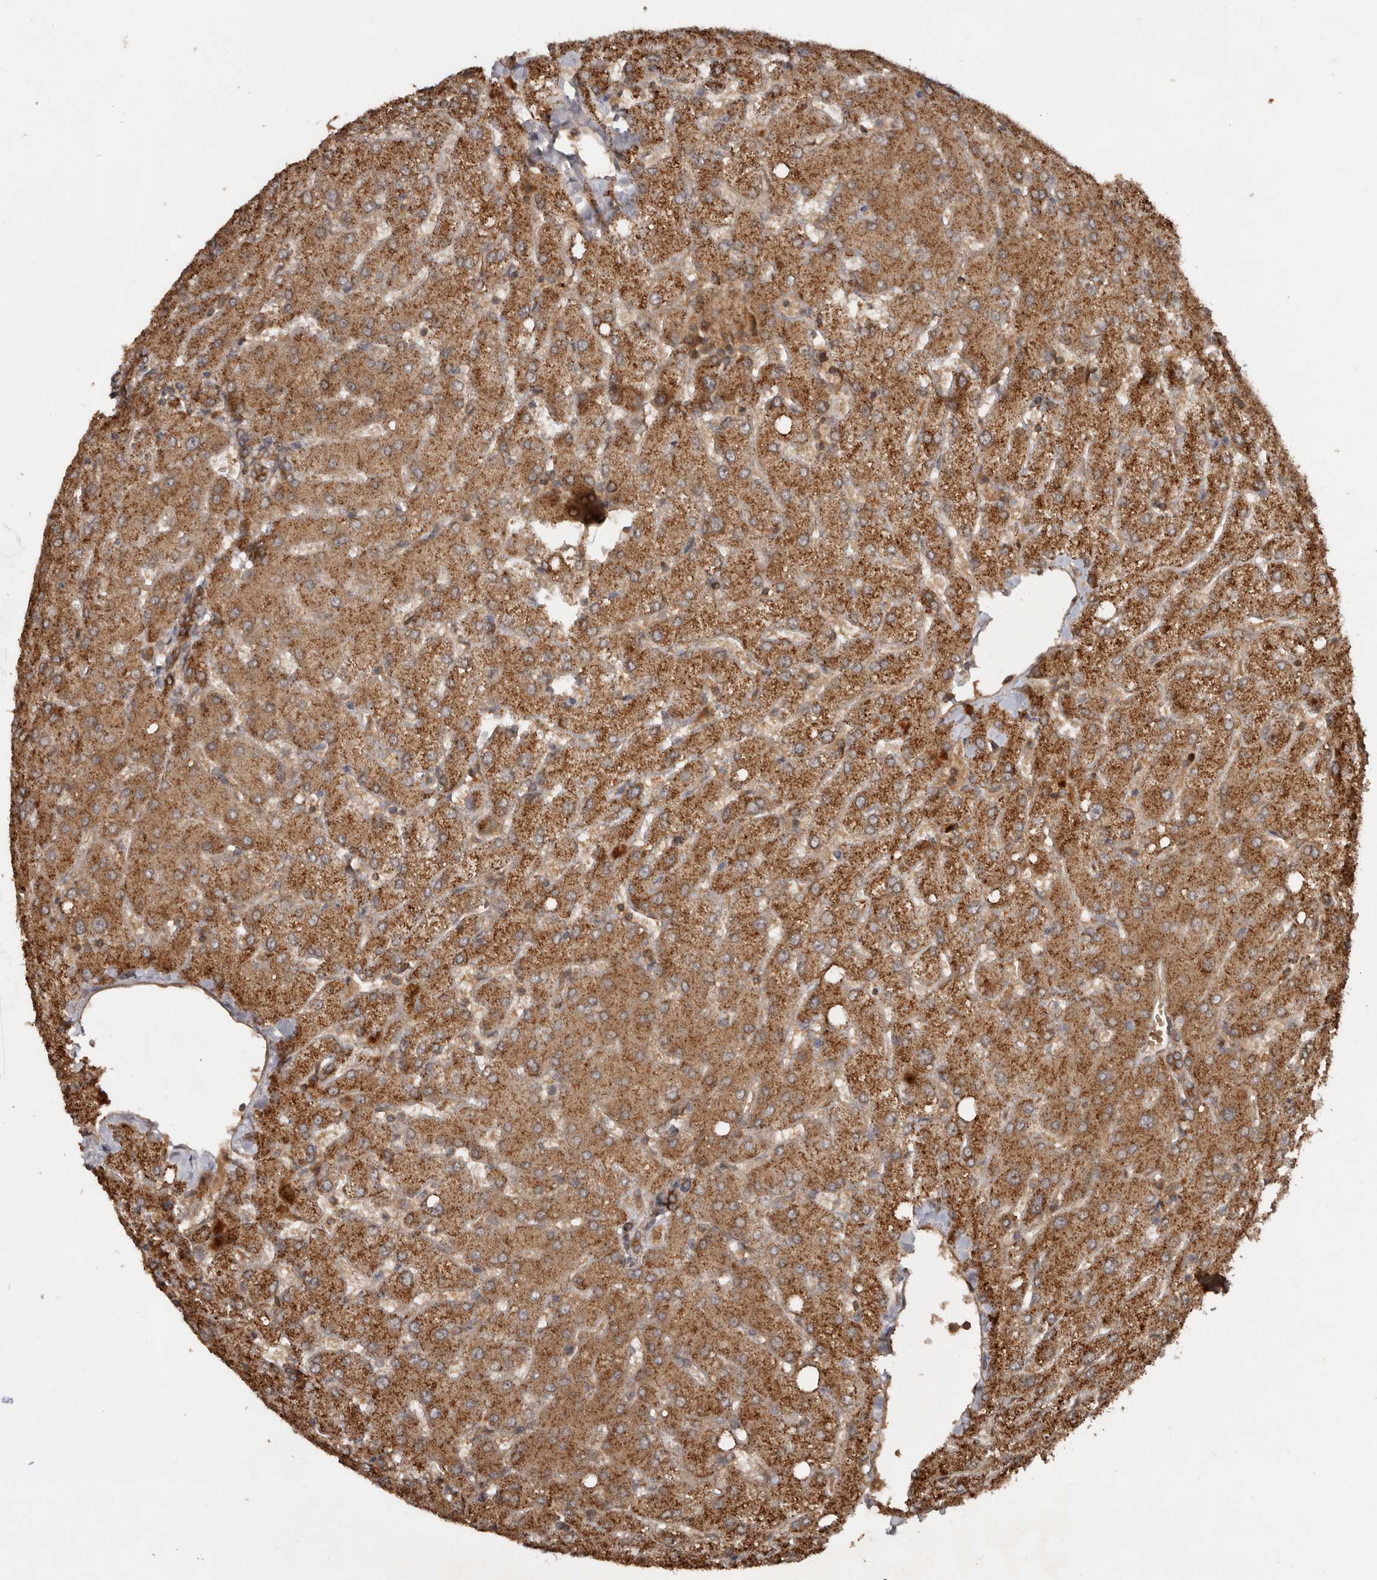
{"staining": {"intensity": "weak", "quantity": ">75%", "location": "cytoplasmic/membranous"}, "tissue": "liver", "cell_type": "Cholangiocytes", "image_type": "normal", "snomed": [{"axis": "morphology", "description": "Normal tissue, NOS"}, {"axis": "topography", "description": "Liver"}], "caption": "Human liver stained with a brown dye shows weak cytoplasmic/membranous positive positivity in approximately >75% of cholangiocytes.", "gene": "STK36", "patient": {"sex": "female", "age": 54}}